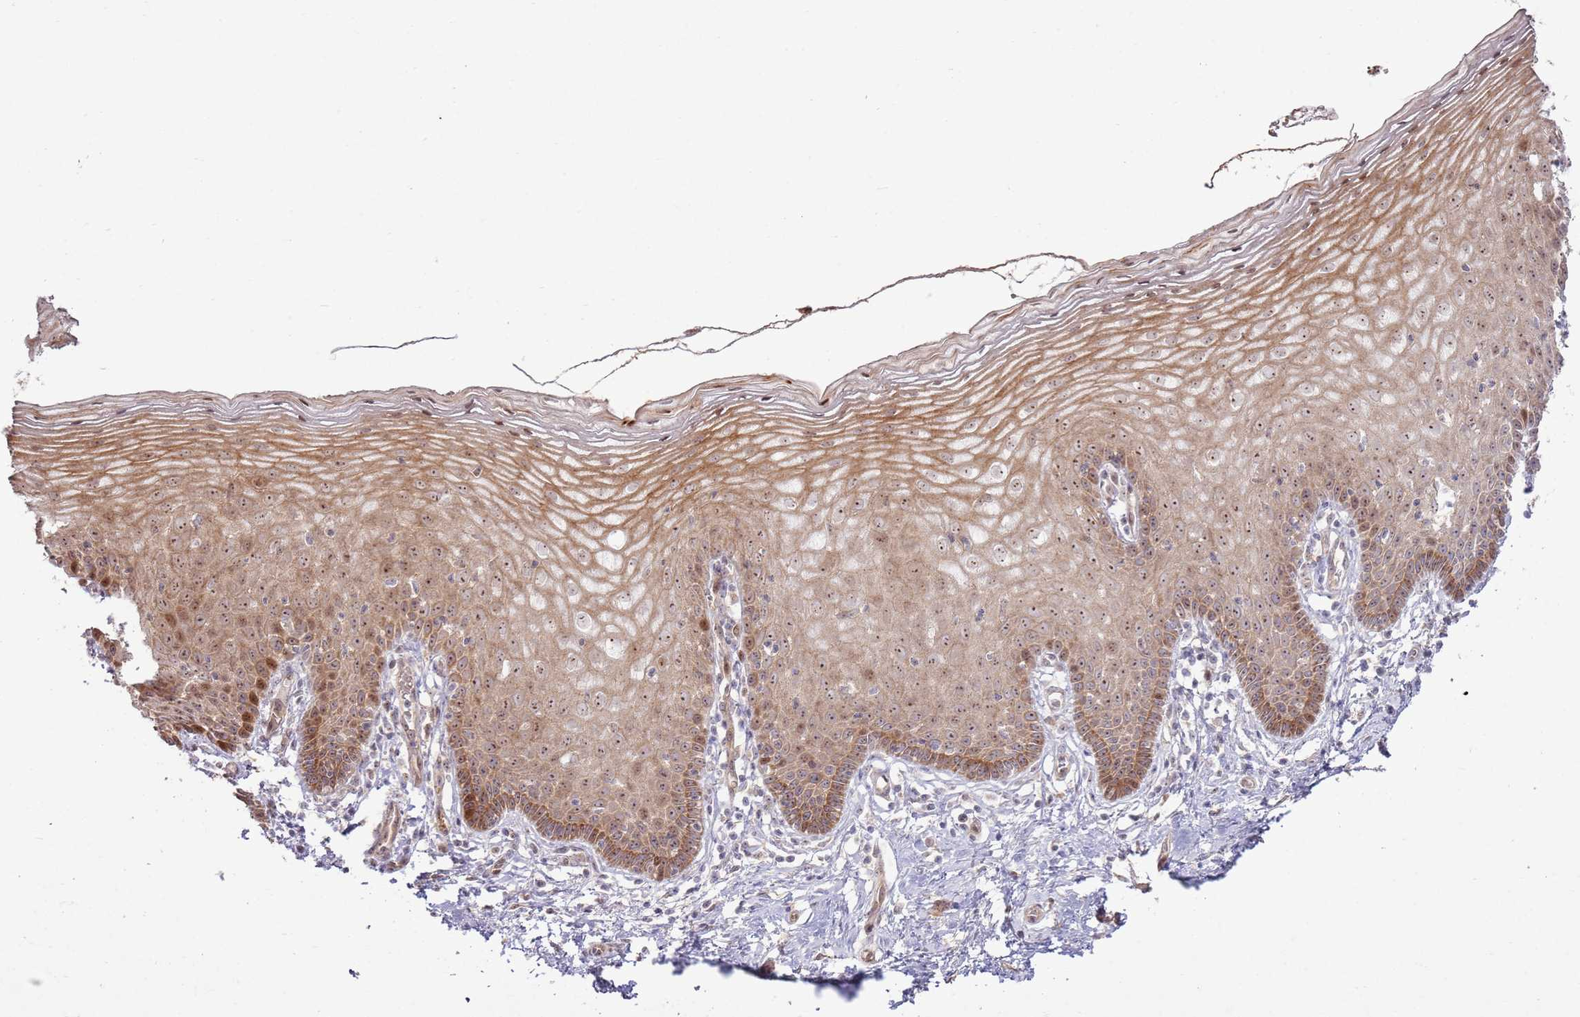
{"staining": {"intensity": "weak", "quantity": "25%-75%", "location": "cytoplasmic/membranous"}, "tissue": "cervix", "cell_type": "Glandular cells", "image_type": "normal", "snomed": [{"axis": "morphology", "description": "Normal tissue, NOS"}, {"axis": "topography", "description": "Cervix"}], "caption": "A brown stain shows weak cytoplasmic/membranous staining of a protein in glandular cells of normal cervix. Nuclei are stained in blue.", "gene": "CNPY1", "patient": {"sex": "female", "age": 36}}